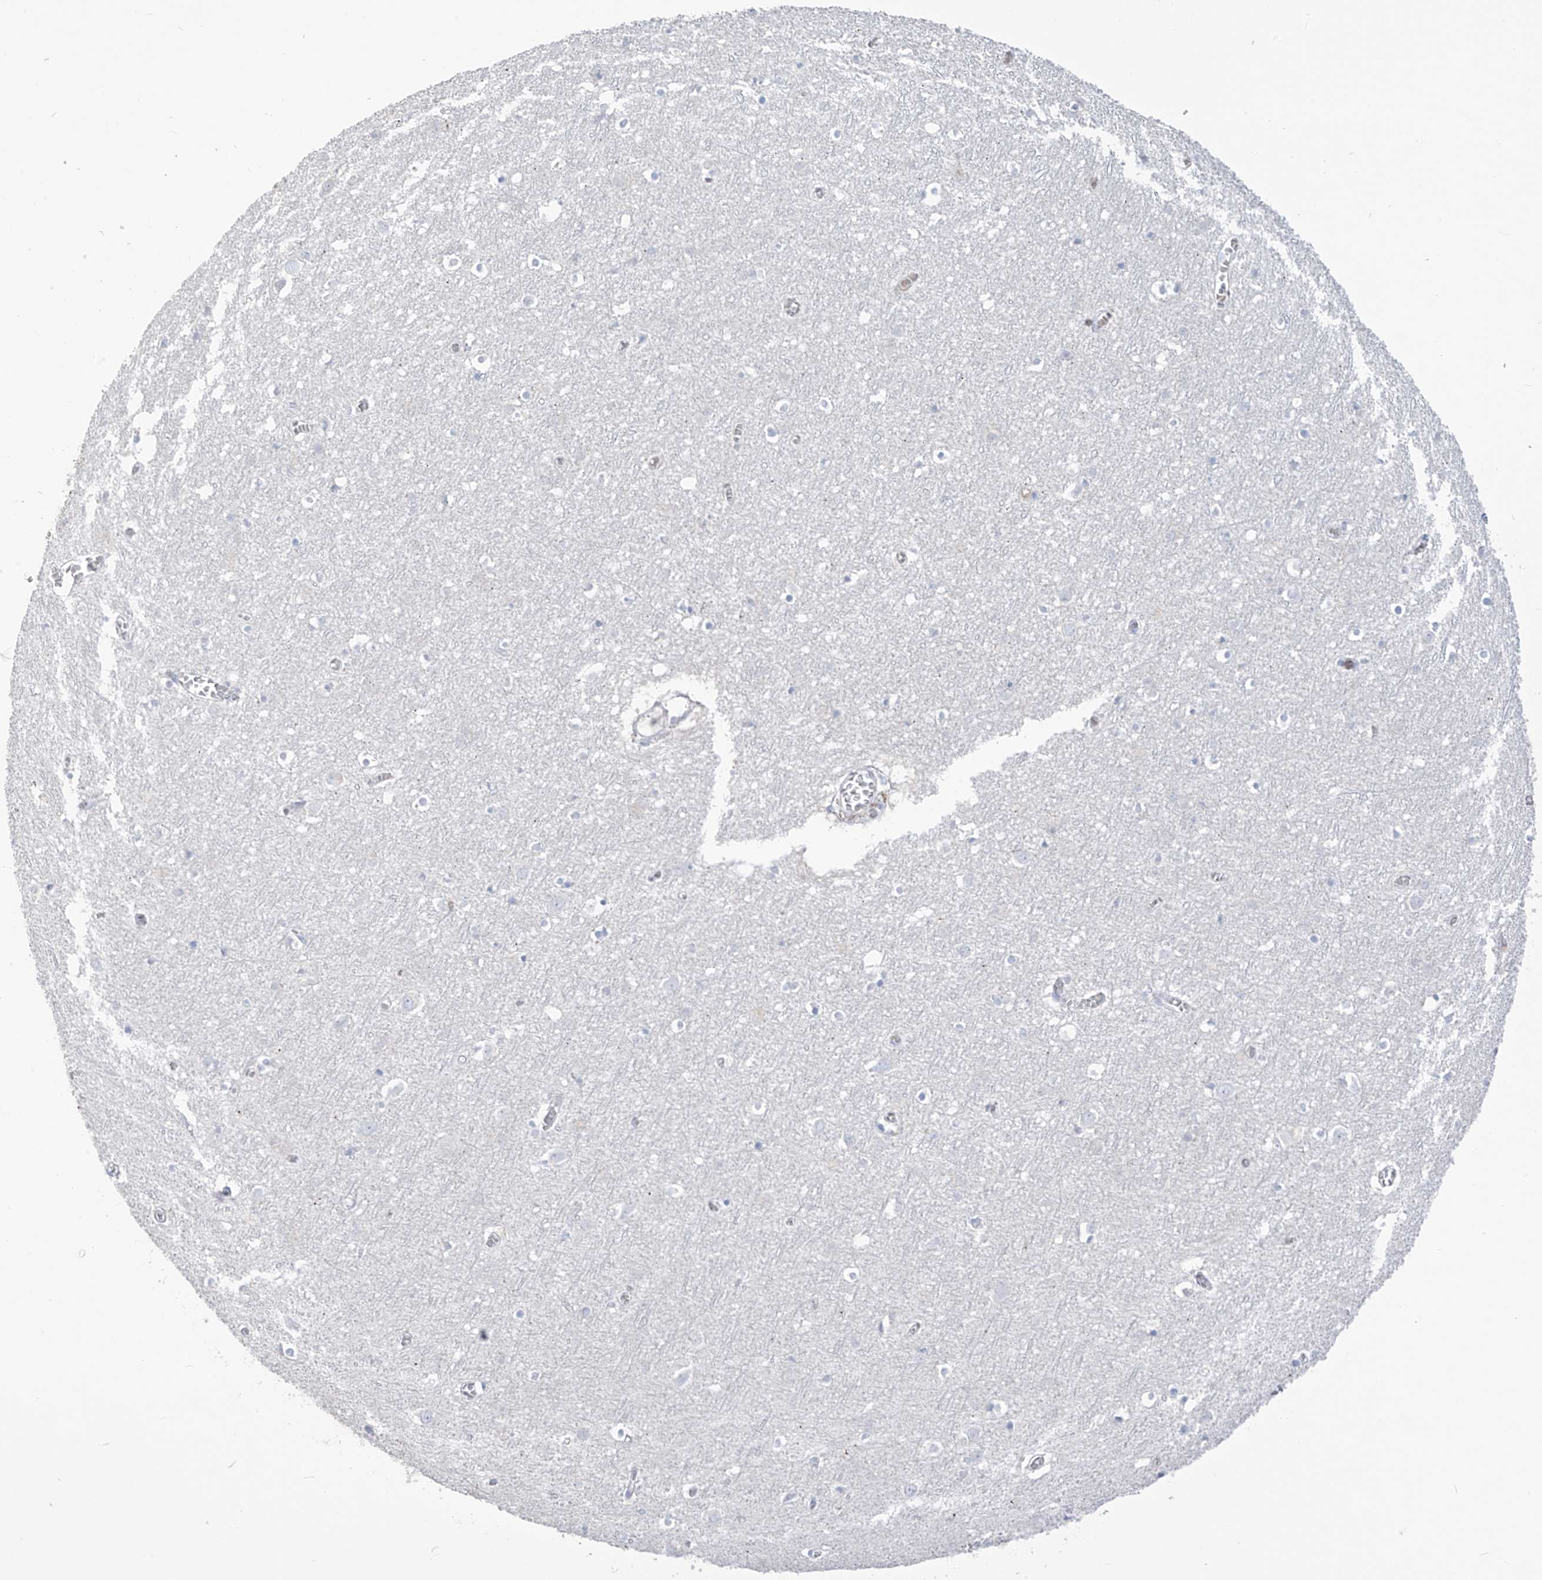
{"staining": {"intensity": "negative", "quantity": "none", "location": "none"}, "tissue": "cerebral cortex", "cell_type": "Endothelial cells", "image_type": "normal", "snomed": [{"axis": "morphology", "description": "Normal tissue, NOS"}, {"axis": "topography", "description": "Cerebral cortex"}], "caption": "DAB immunohistochemical staining of benign human cerebral cortex demonstrates no significant staining in endothelial cells.", "gene": "ASPRV1", "patient": {"sex": "female", "age": 64}}